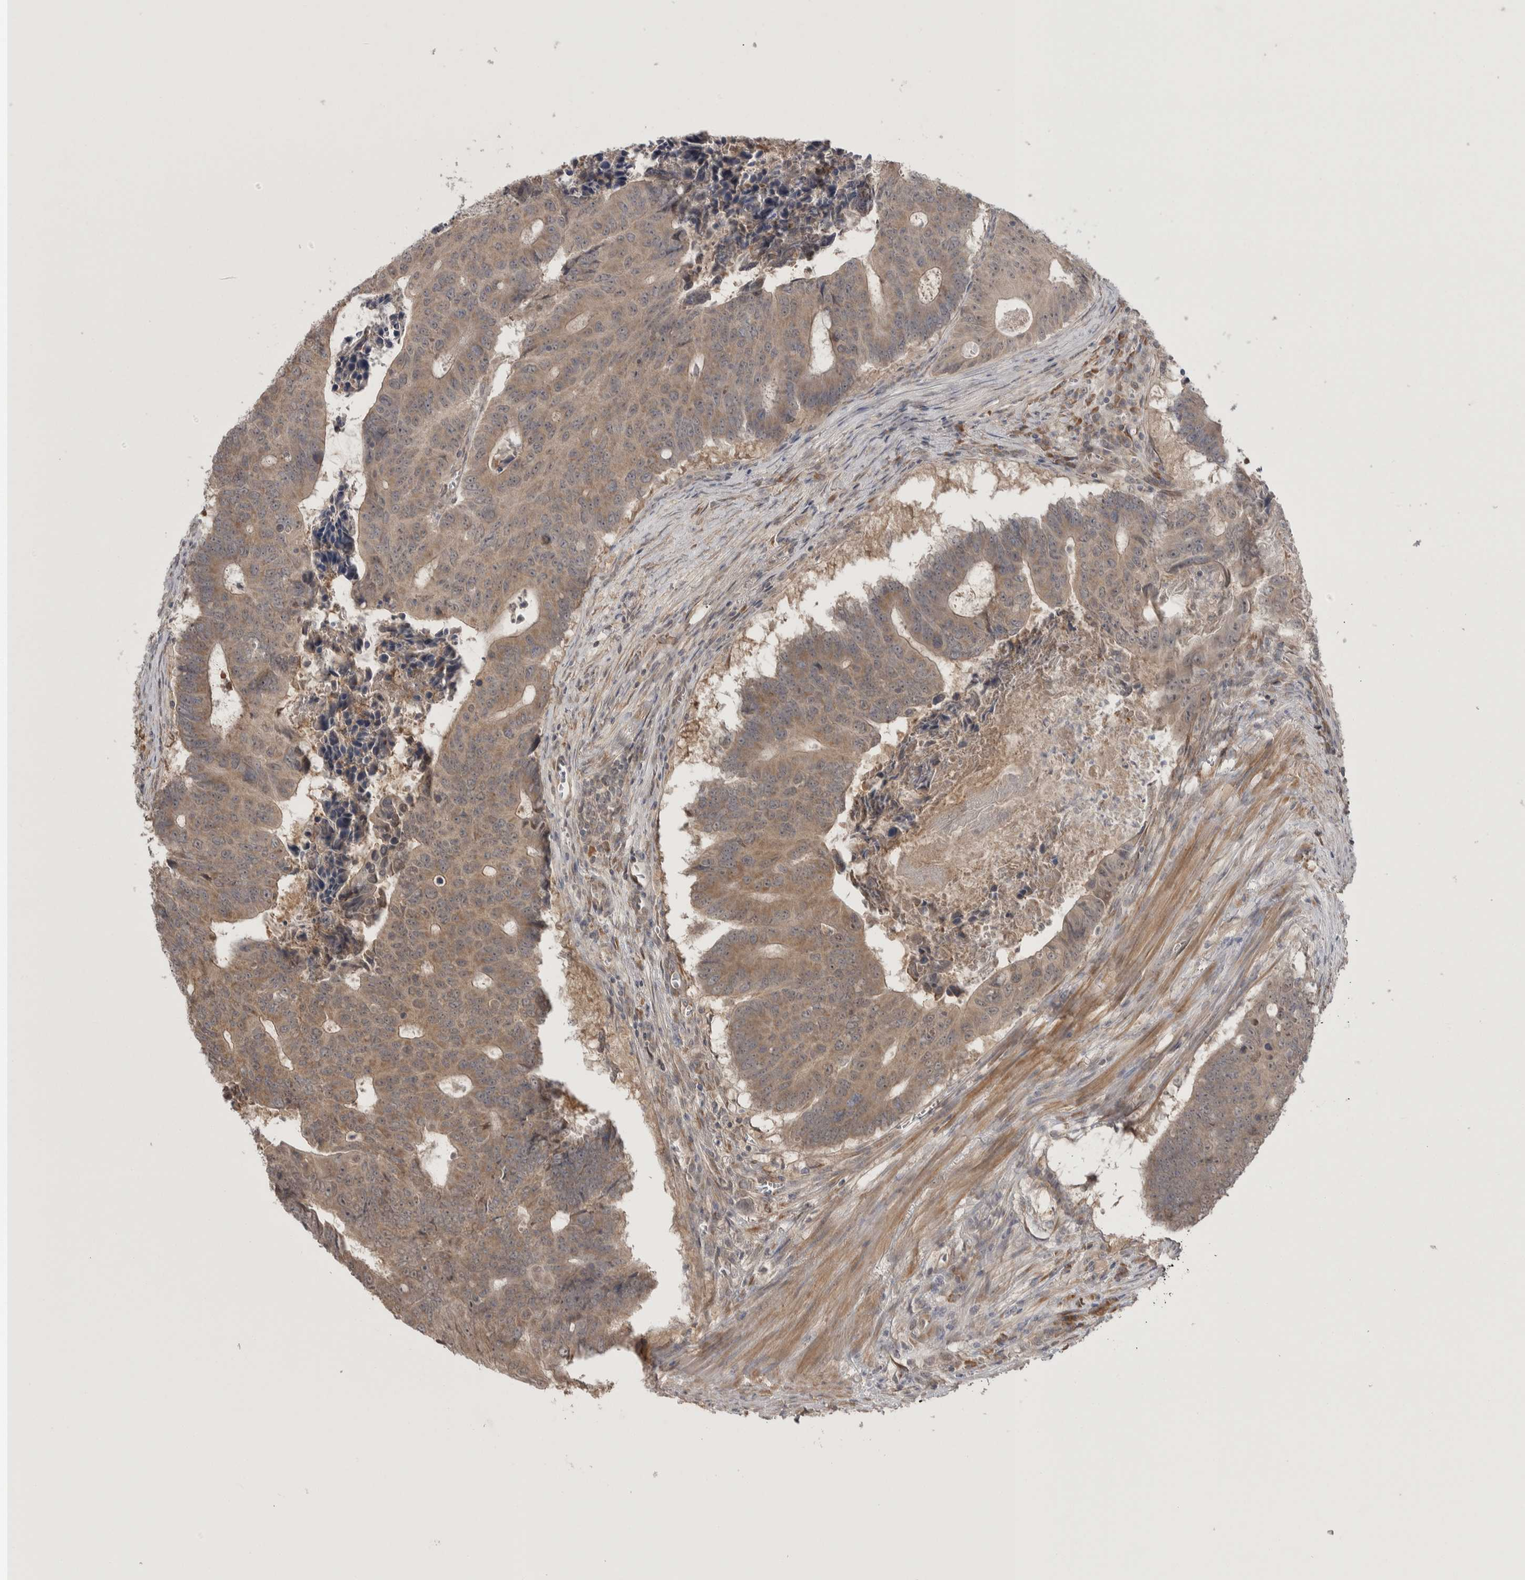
{"staining": {"intensity": "moderate", "quantity": ">75%", "location": "cytoplasmic/membranous"}, "tissue": "colorectal cancer", "cell_type": "Tumor cells", "image_type": "cancer", "snomed": [{"axis": "morphology", "description": "Adenocarcinoma, NOS"}, {"axis": "topography", "description": "Colon"}], "caption": "Adenocarcinoma (colorectal) stained for a protein (brown) exhibits moderate cytoplasmic/membranous positive staining in approximately >75% of tumor cells.", "gene": "CUL2", "patient": {"sex": "male", "age": 87}}